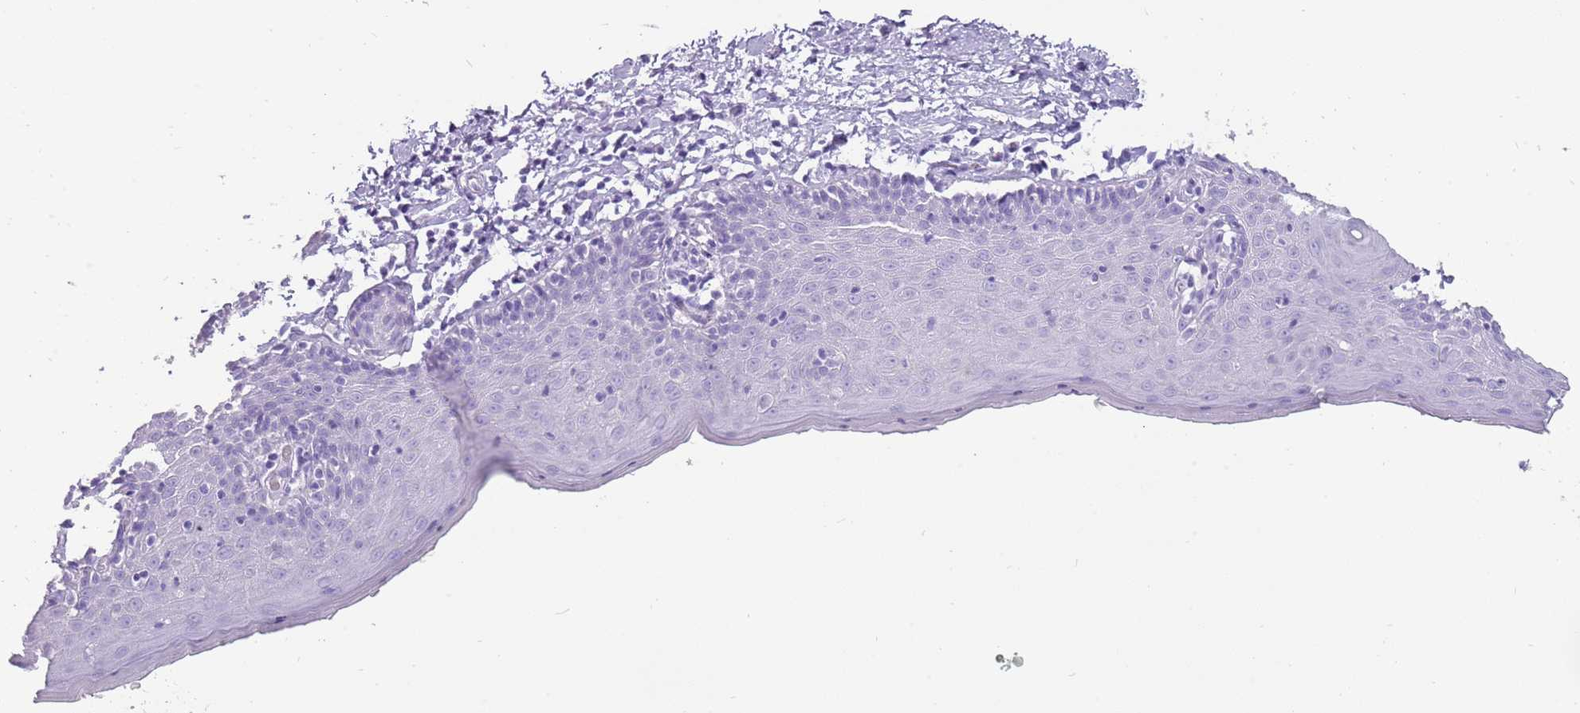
{"staining": {"intensity": "negative", "quantity": "none", "location": "none"}, "tissue": "skin", "cell_type": "Epidermal cells", "image_type": "normal", "snomed": [{"axis": "morphology", "description": "Normal tissue, NOS"}, {"axis": "topography", "description": "Vulva"}], "caption": "Benign skin was stained to show a protein in brown. There is no significant positivity in epidermal cells. (DAB (3,3'-diaminobenzidine) immunohistochemistry (IHC) with hematoxylin counter stain).", "gene": "ENSG00000271254", "patient": {"sex": "female", "age": 66}}